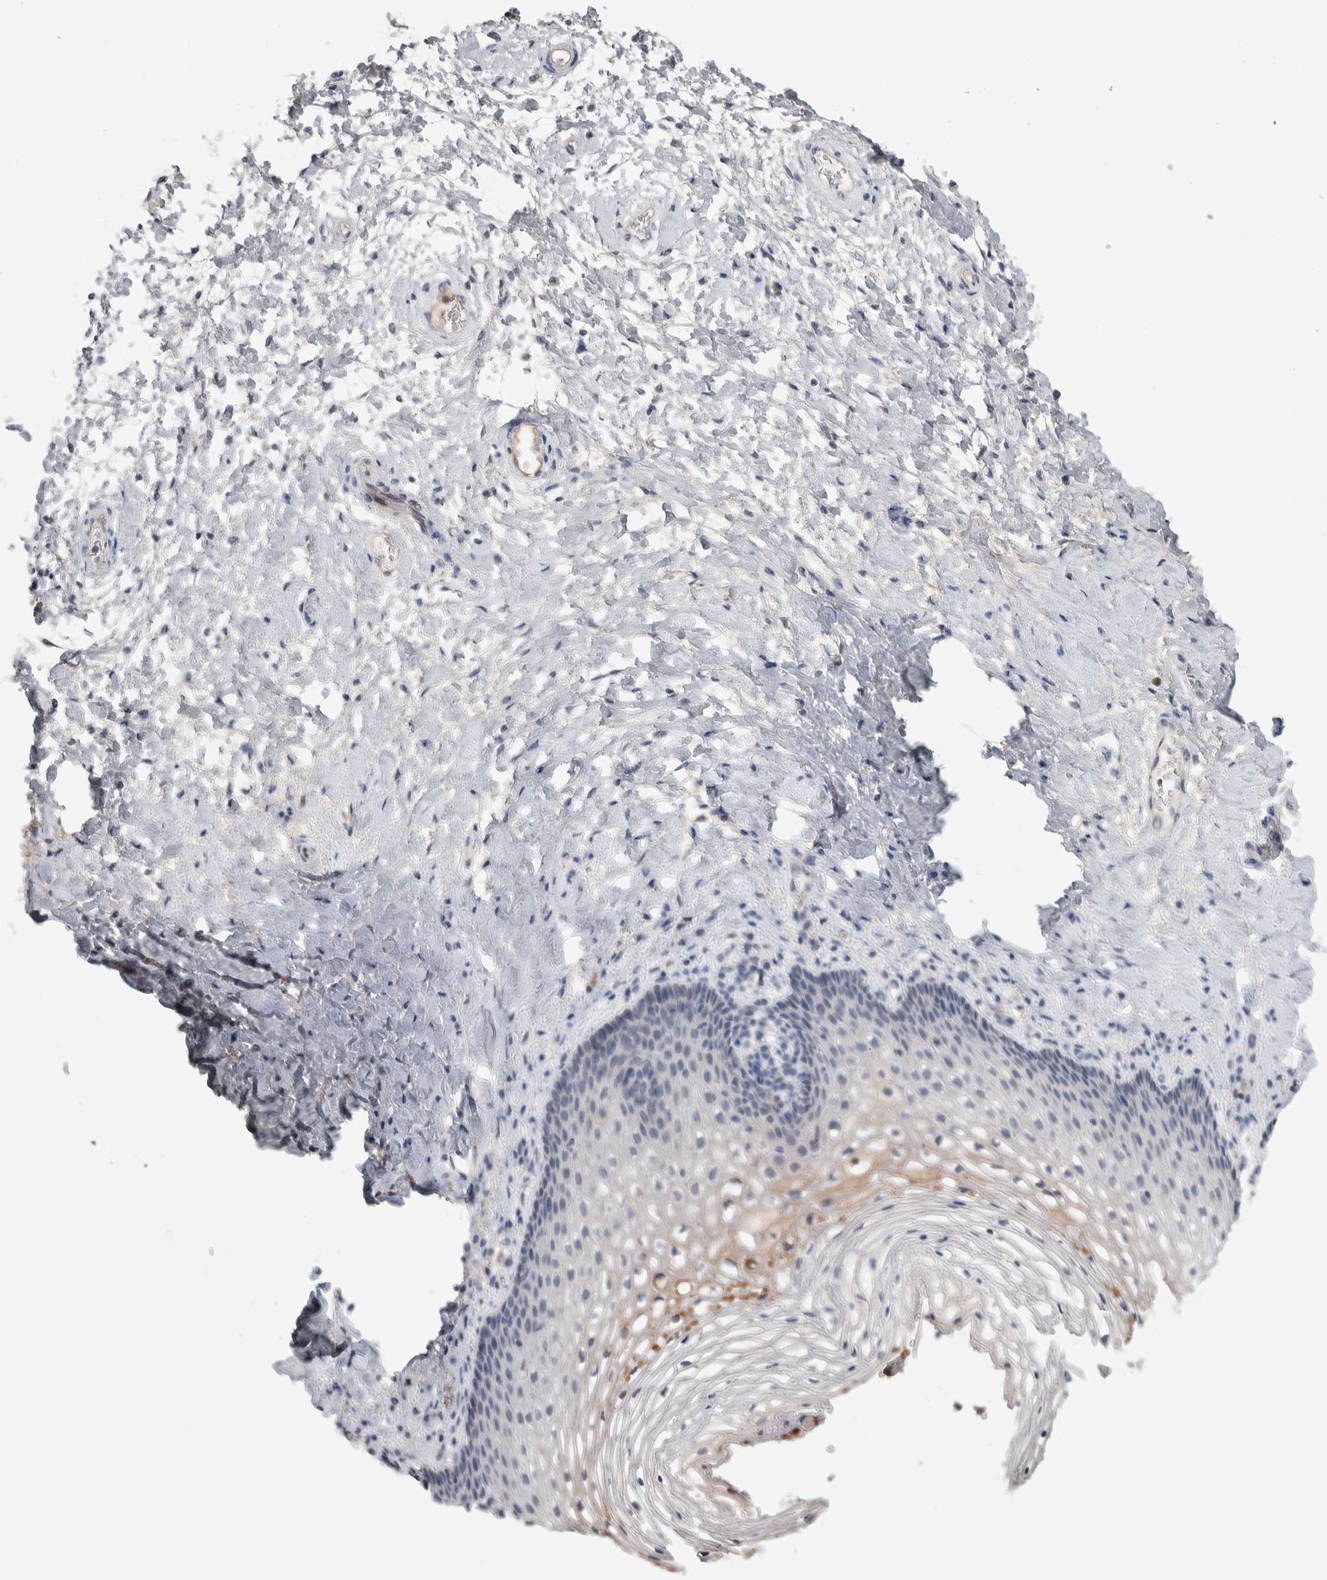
{"staining": {"intensity": "moderate", "quantity": "<25%", "location": "cytoplasmic/membranous"}, "tissue": "vagina", "cell_type": "Squamous epithelial cells", "image_type": "normal", "snomed": [{"axis": "morphology", "description": "Normal tissue, NOS"}, {"axis": "topography", "description": "Vagina"}], "caption": "Immunohistochemical staining of benign human vagina reveals <25% levels of moderate cytoplasmic/membranous protein positivity in approximately <25% of squamous epithelial cells.", "gene": "TMEM102", "patient": {"sex": "female", "age": 60}}